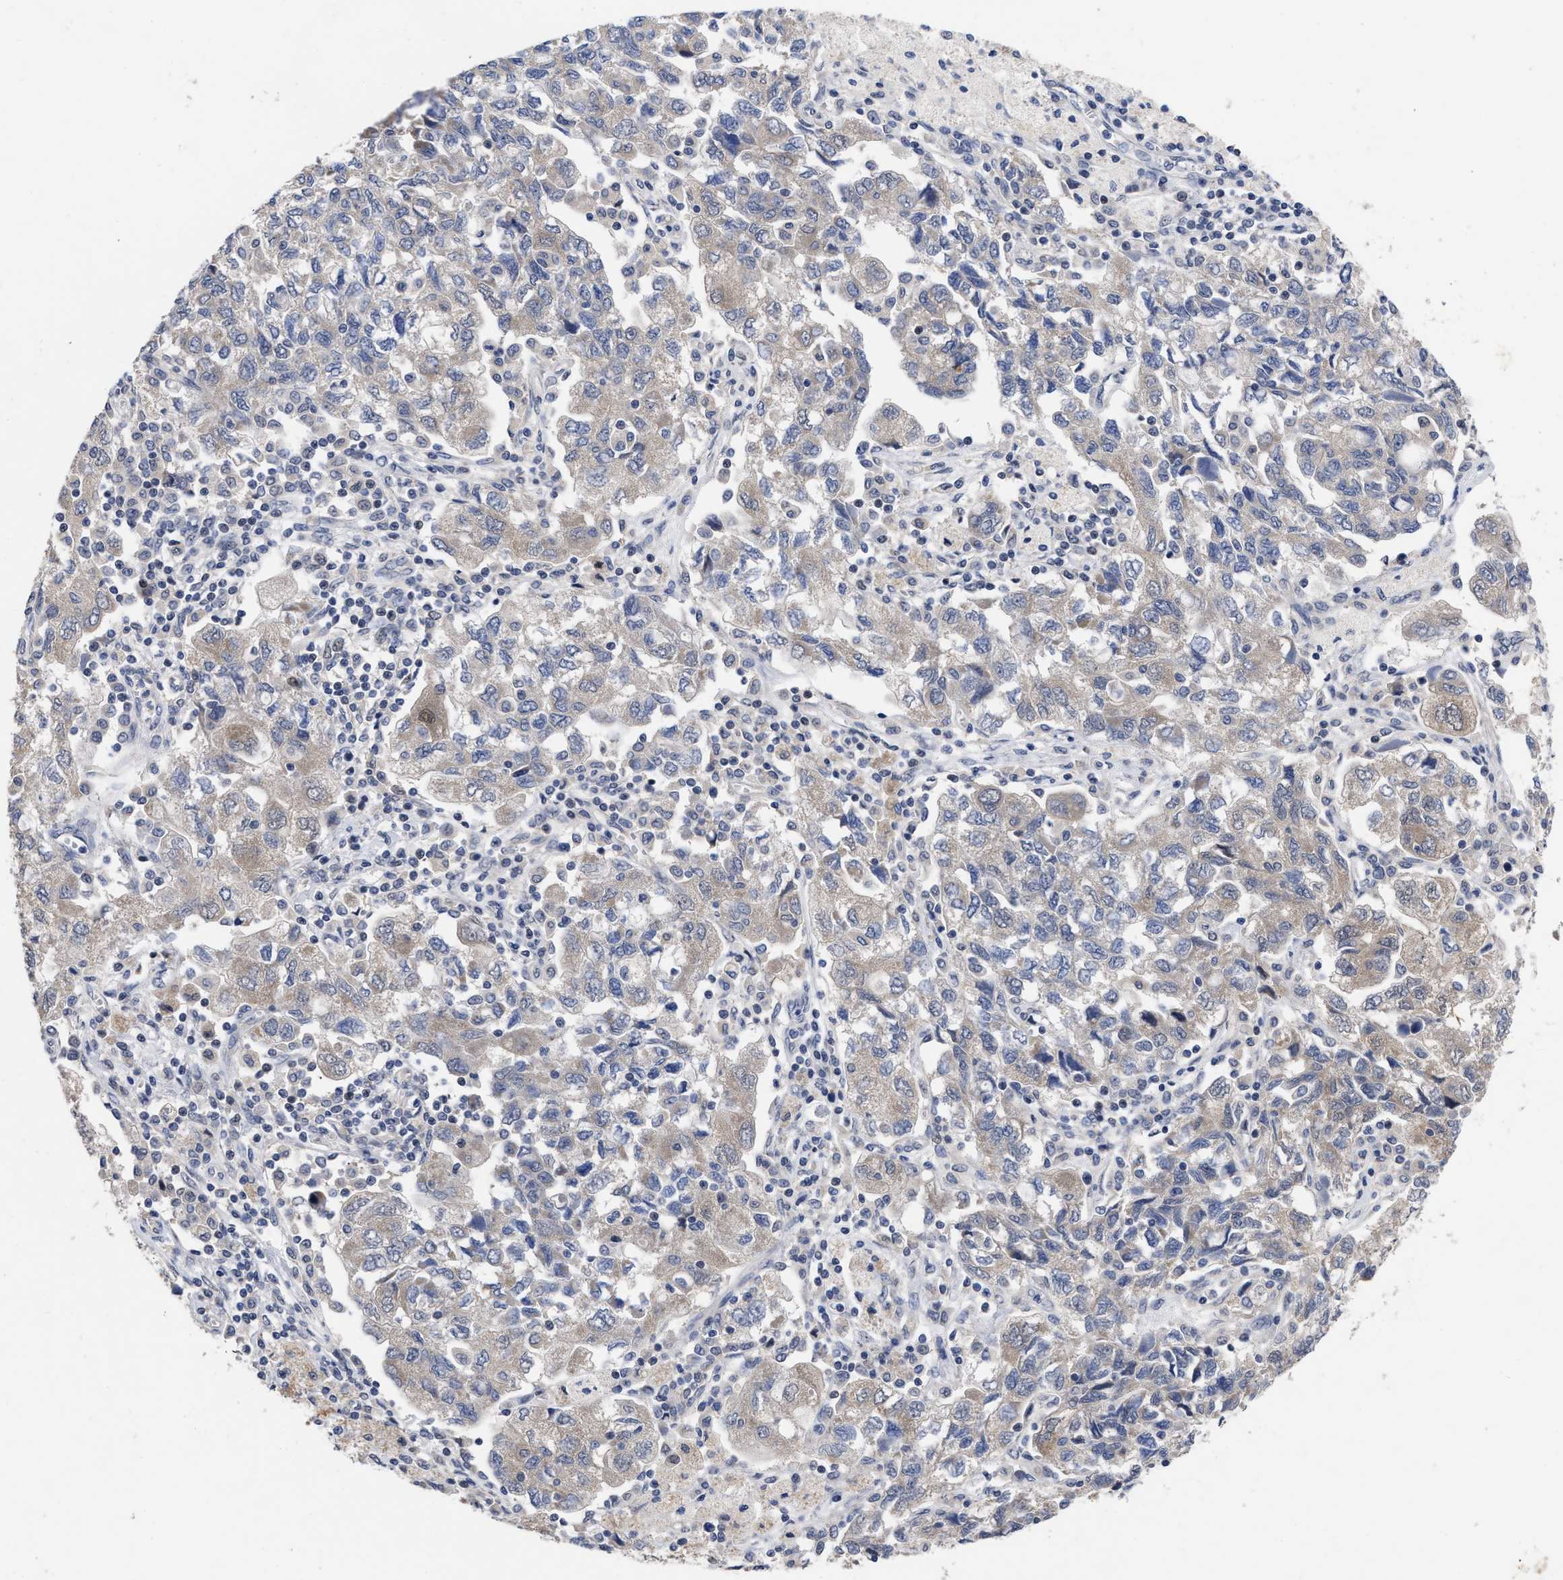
{"staining": {"intensity": "weak", "quantity": "25%-75%", "location": "cytoplasmic/membranous"}, "tissue": "ovarian cancer", "cell_type": "Tumor cells", "image_type": "cancer", "snomed": [{"axis": "morphology", "description": "Carcinoma, NOS"}, {"axis": "morphology", "description": "Cystadenocarcinoma, serous, NOS"}, {"axis": "topography", "description": "Ovary"}], "caption": "Weak cytoplasmic/membranous expression for a protein is appreciated in about 25%-75% of tumor cells of ovarian carcinoma using immunohistochemistry (IHC).", "gene": "CCN5", "patient": {"sex": "female", "age": 69}}